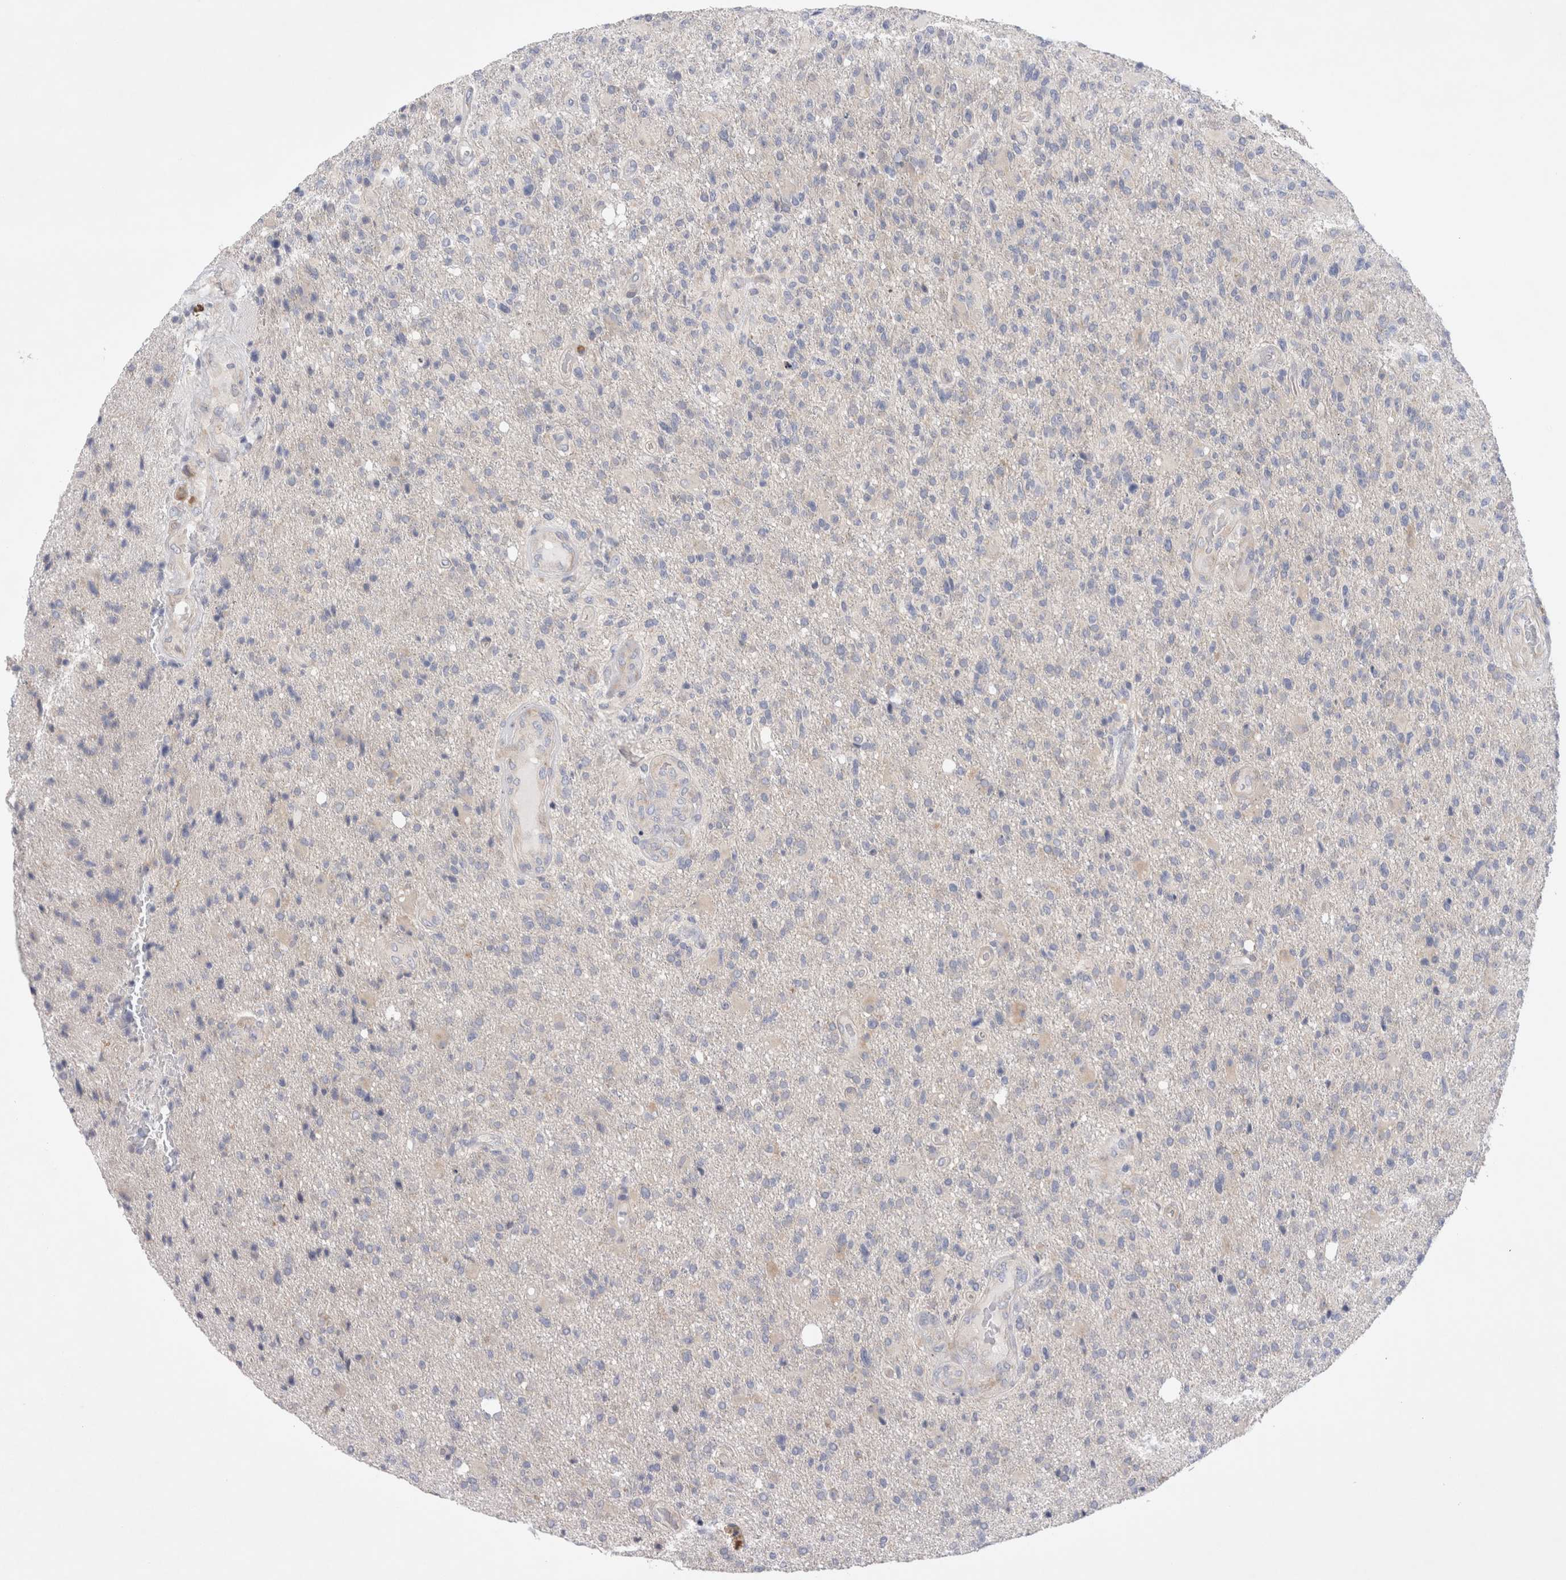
{"staining": {"intensity": "negative", "quantity": "none", "location": "none"}, "tissue": "glioma", "cell_type": "Tumor cells", "image_type": "cancer", "snomed": [{"axis": "morphology", "description": "Glioma, malignant, High grade"}, {"axis": "topography", "description": "Brain"}], "caption": "DAB immunohistochemical staining of human glioma shows no significant positivity in tumor cells.", "gene": "RBM12B", "patient": {"sex": "male", "age": 72}}